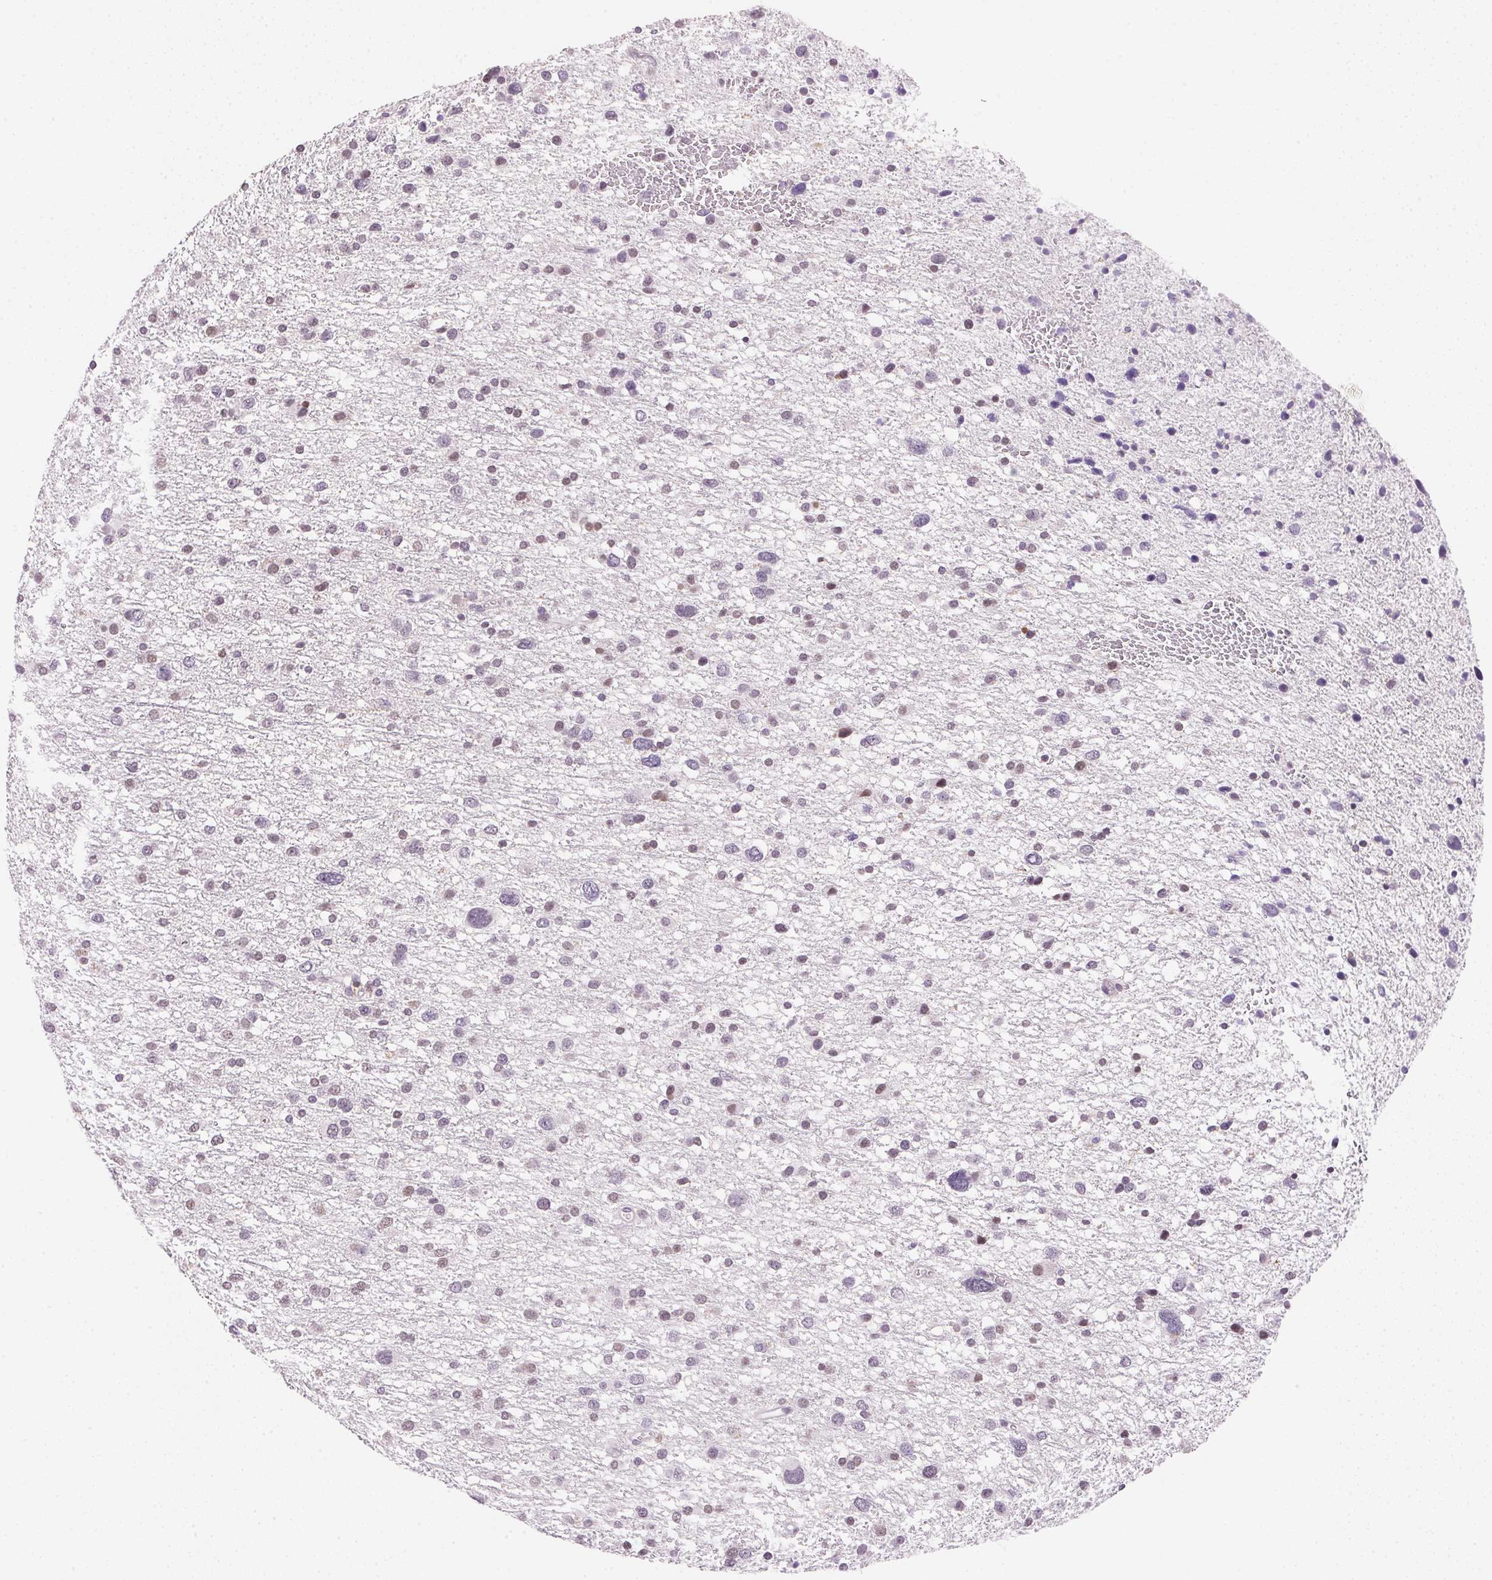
{"staining": {"intensity": "weak", "quantity": "<25%", "location": "nuclear"}, "tissue": "glioma", "cell_type": "Tumor cells", "image_type": "cancer", "snomed": [{"axis": "morphology", "description": "Glioma, malignant, Low grade"}, {"axis": "topography", "description": "Brain"}], "caption": "Glioma stained for a protein using immunohistochemistry exhibits no staining tumor cells.", "gene": "FNDC4", "patient": {"sex": "female", "age": 55}}